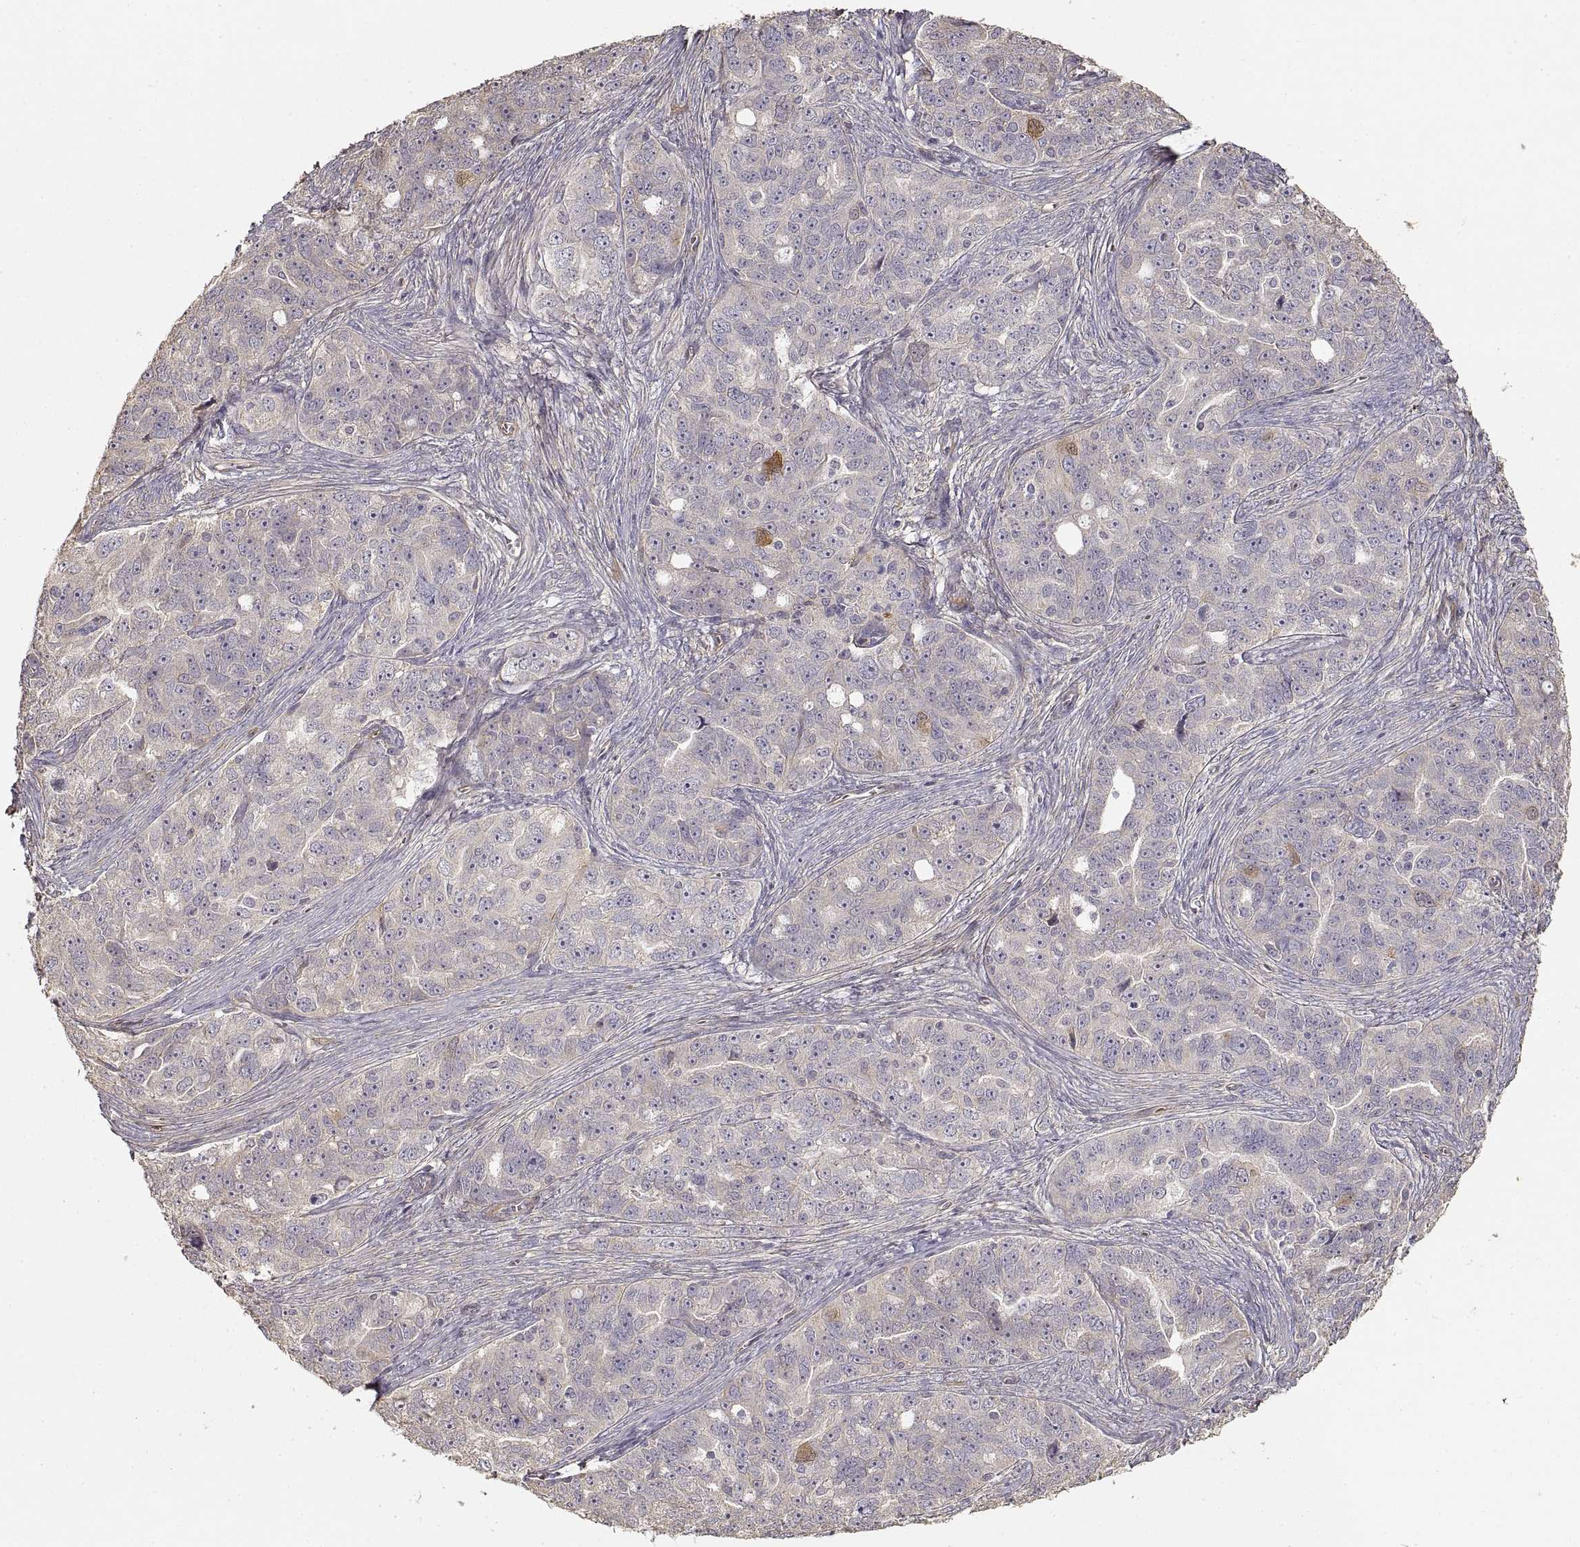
{"staining": {"intensity": "negative", "quantity": "none", "location": "none"}, "tissue": "ovarian cancer", "cell_type": "Tumor cells", "image_type": "cancer", "snomed": [{"axis": "morphology", "description": "Cystadenocarcinoma, serous, NOS"}, {"axis": "topography", "description": "Ovary"}], "caption": "DAB (3,3'-diaminobenzidine) immunohistochemical staining of ovarian cancer reveals no significant staining in tumor cells.", "gene": "LAMA4", "patient": {"sex": "female", "age": 51}}